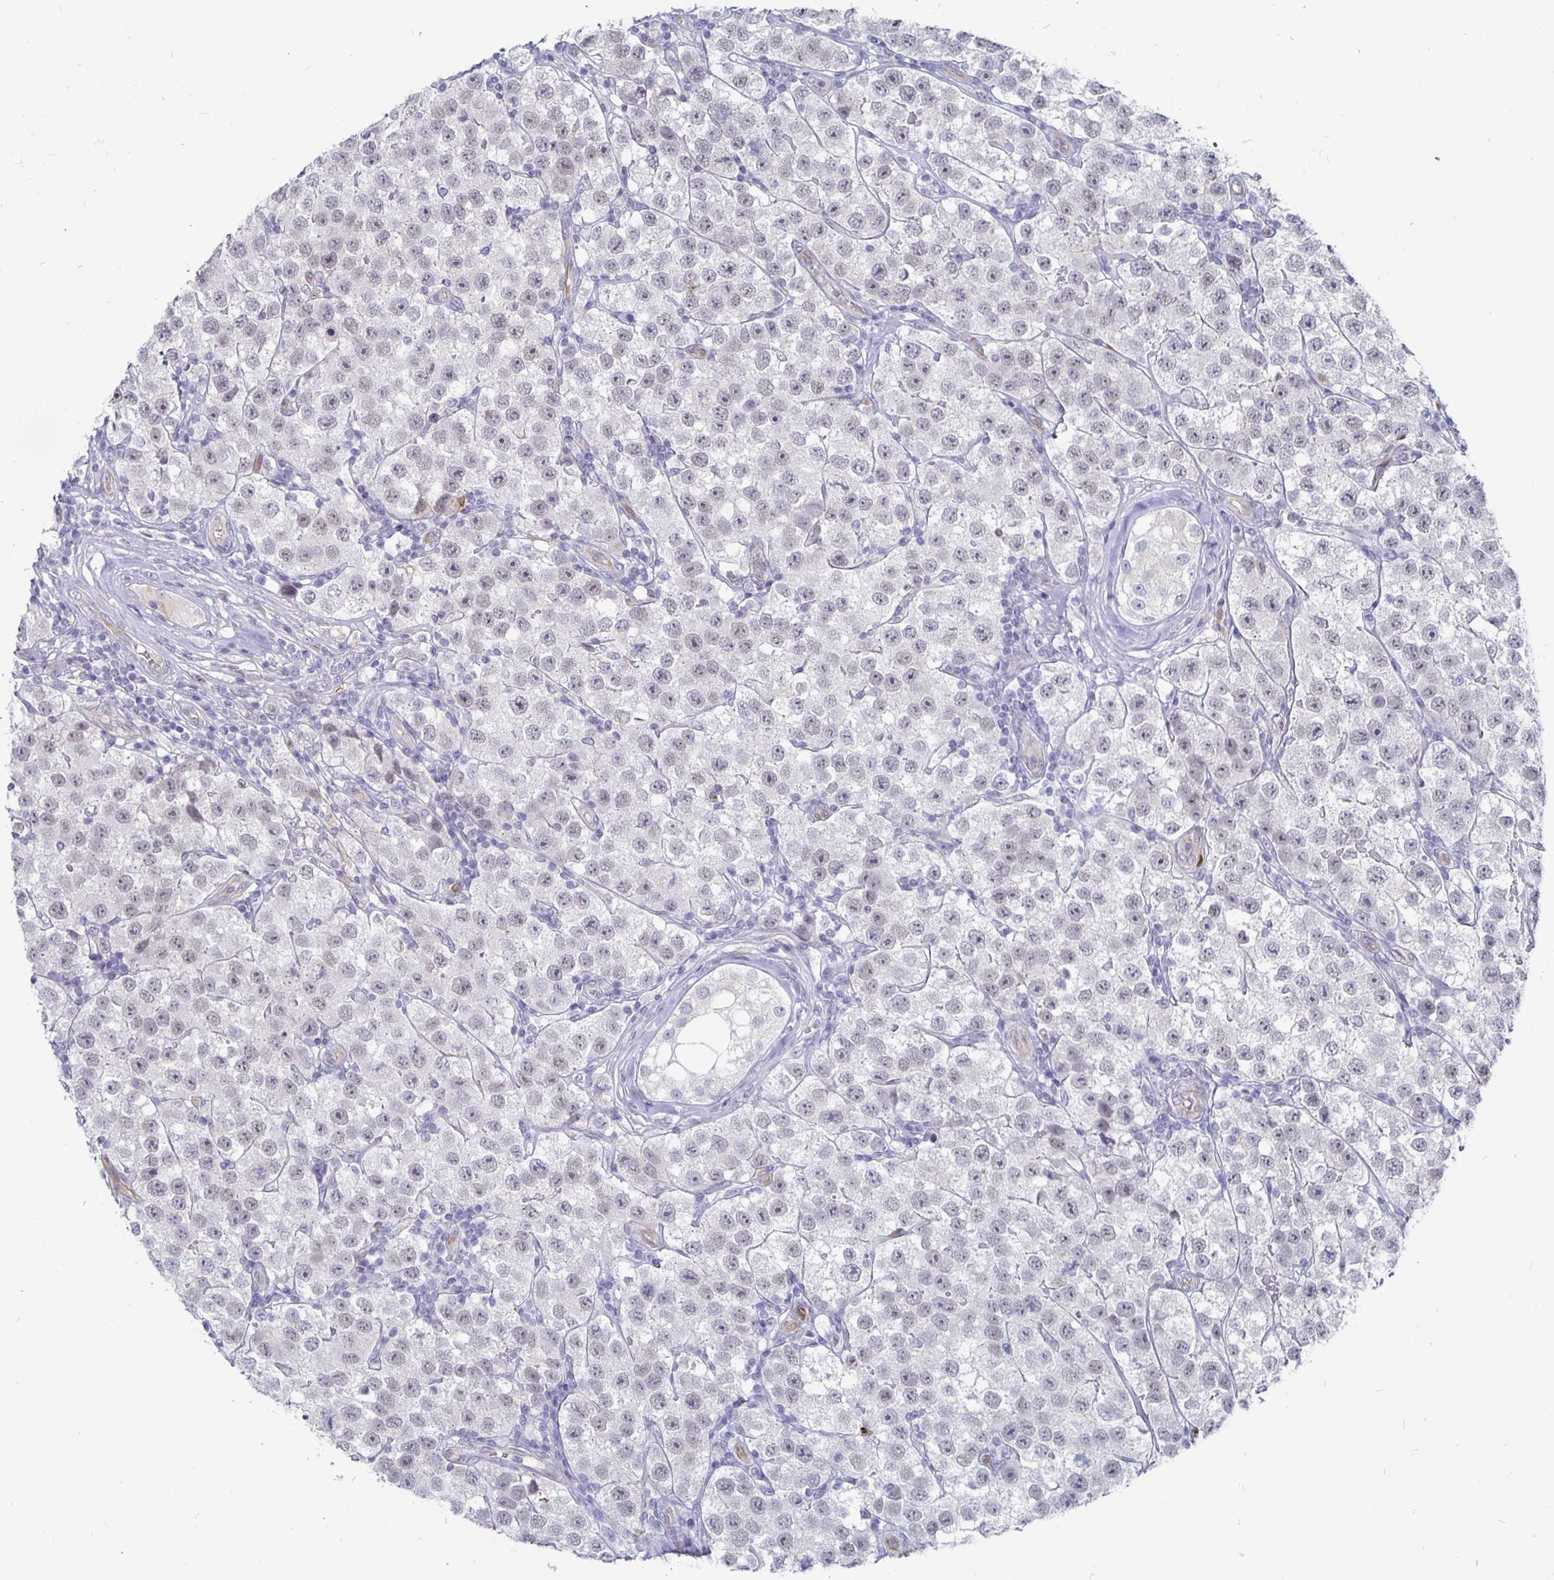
{"staining": {"intensity": "weak", "quantity": "<25%", "location": "nuclear"}, "tissue": "testis cancer", "cell_type": "Tumor cells", "image_type": "cancer", "snomed": [{"axis": "morphology", "description": "Seminoma, NOS"}, {"axis": "topography", "description": "Testis"}], "caption": "This is a image of IHC staining of testis cancer (seminoma), which shows no expression in tumor cells.", "gene": "CCDC85A", "patient": {"sex": "male", "age": 34}}